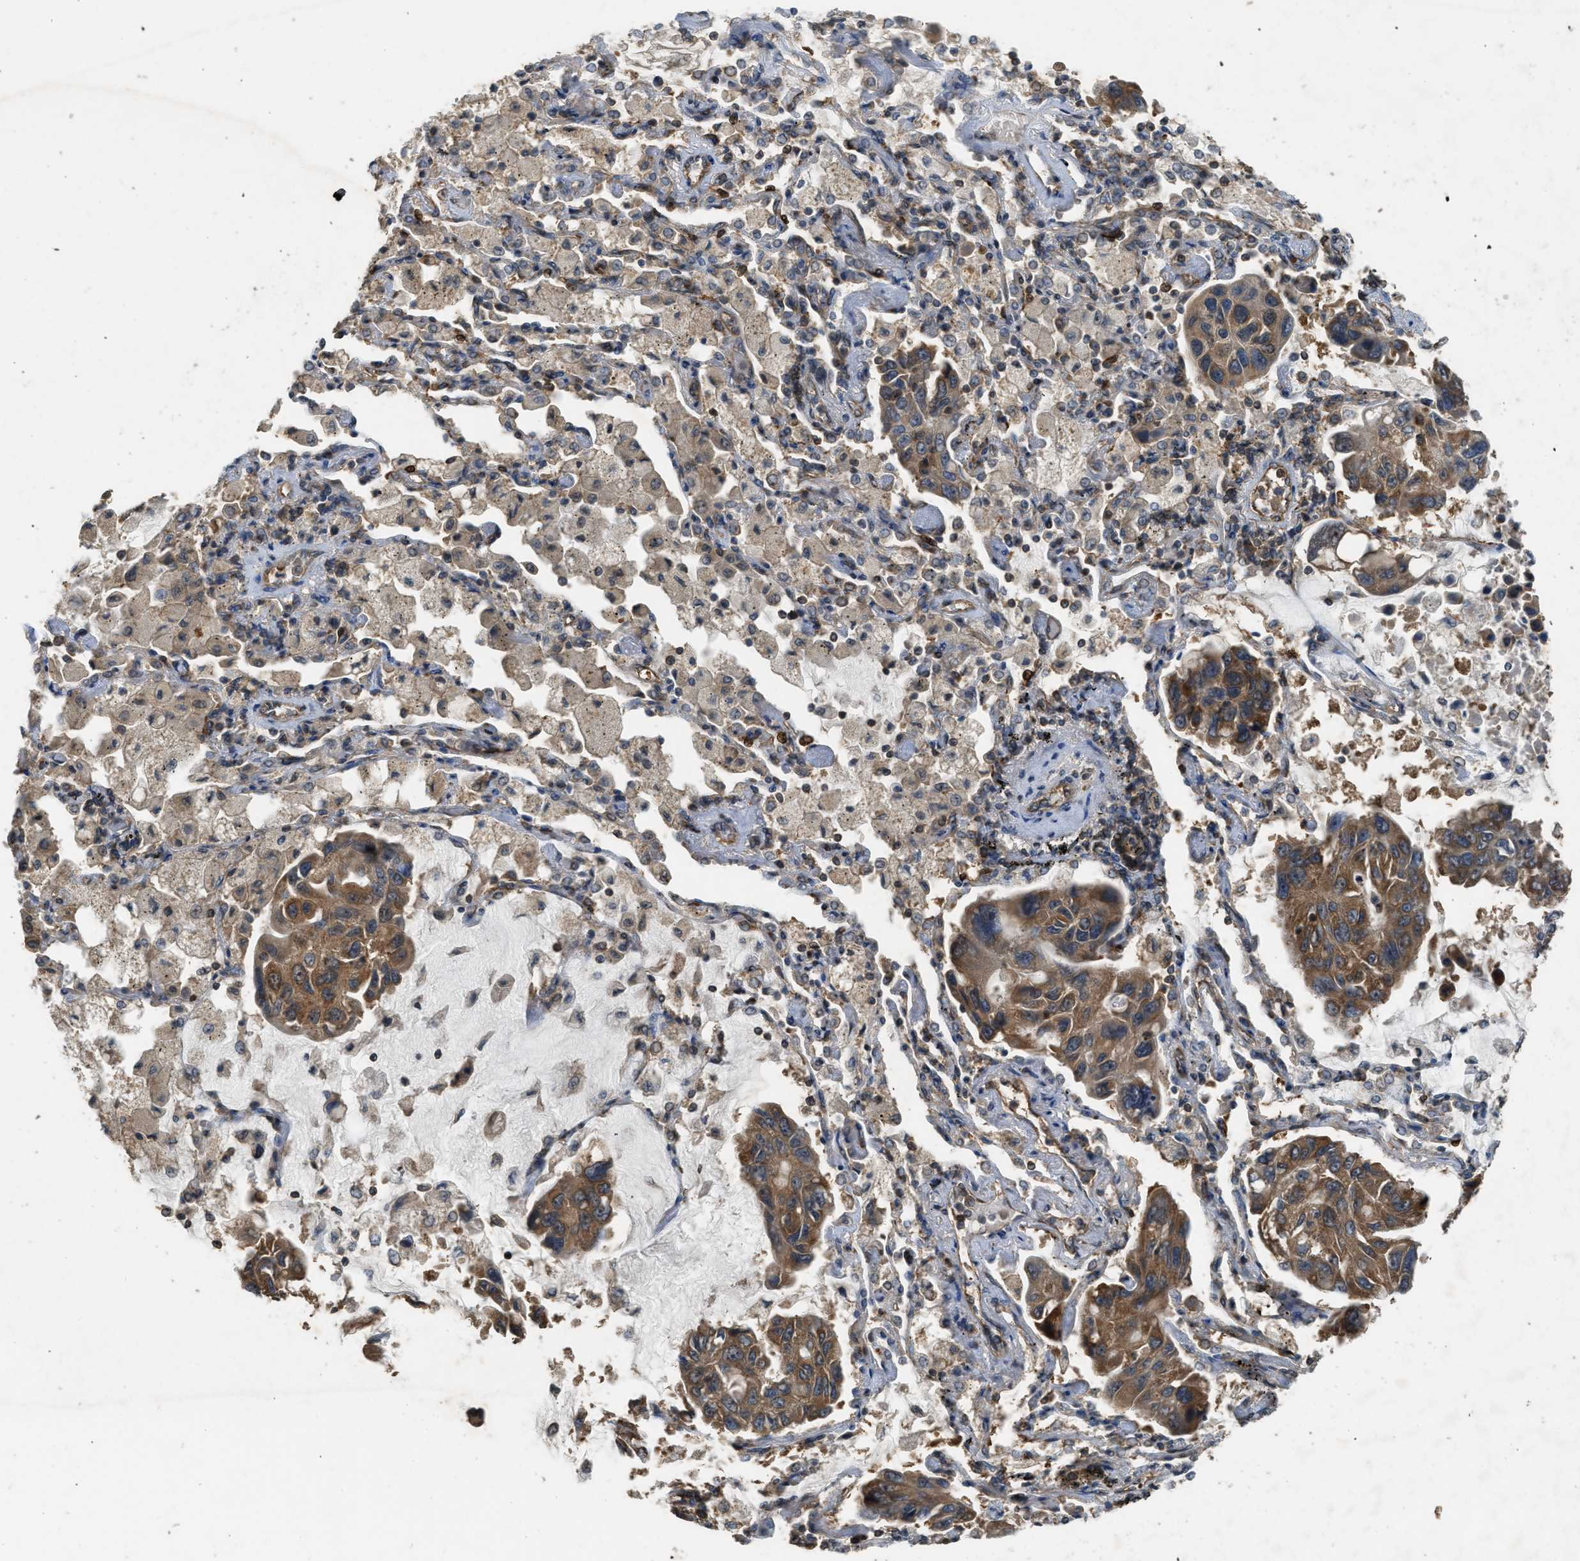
{"staining": {"intensity": "moderate", "quantity": ">75%", "location": "cytoplasmic/membranous"}, "tissue": "lung cancer", "cell_type": "Tumor cells", "image_type": "cancer", "snomed": [{"axis": "morphology", "description": "Adenocarcinoma, NOS"}, {"axis": "topography", "description": "Lung"}], "caption": "Brown immunohistochemical staining in human lung cancer displays moderate cytoplasmic/membranous positivity in approximately >75% of tumor cells. The staining was performed using DAB to visualize the protein expression in brown, while the nuclei were stained in blue with hematoxylin (Magnification: 20x).", "gene": "HIP1R", "patient": {"sex": "male", "age": 64}}